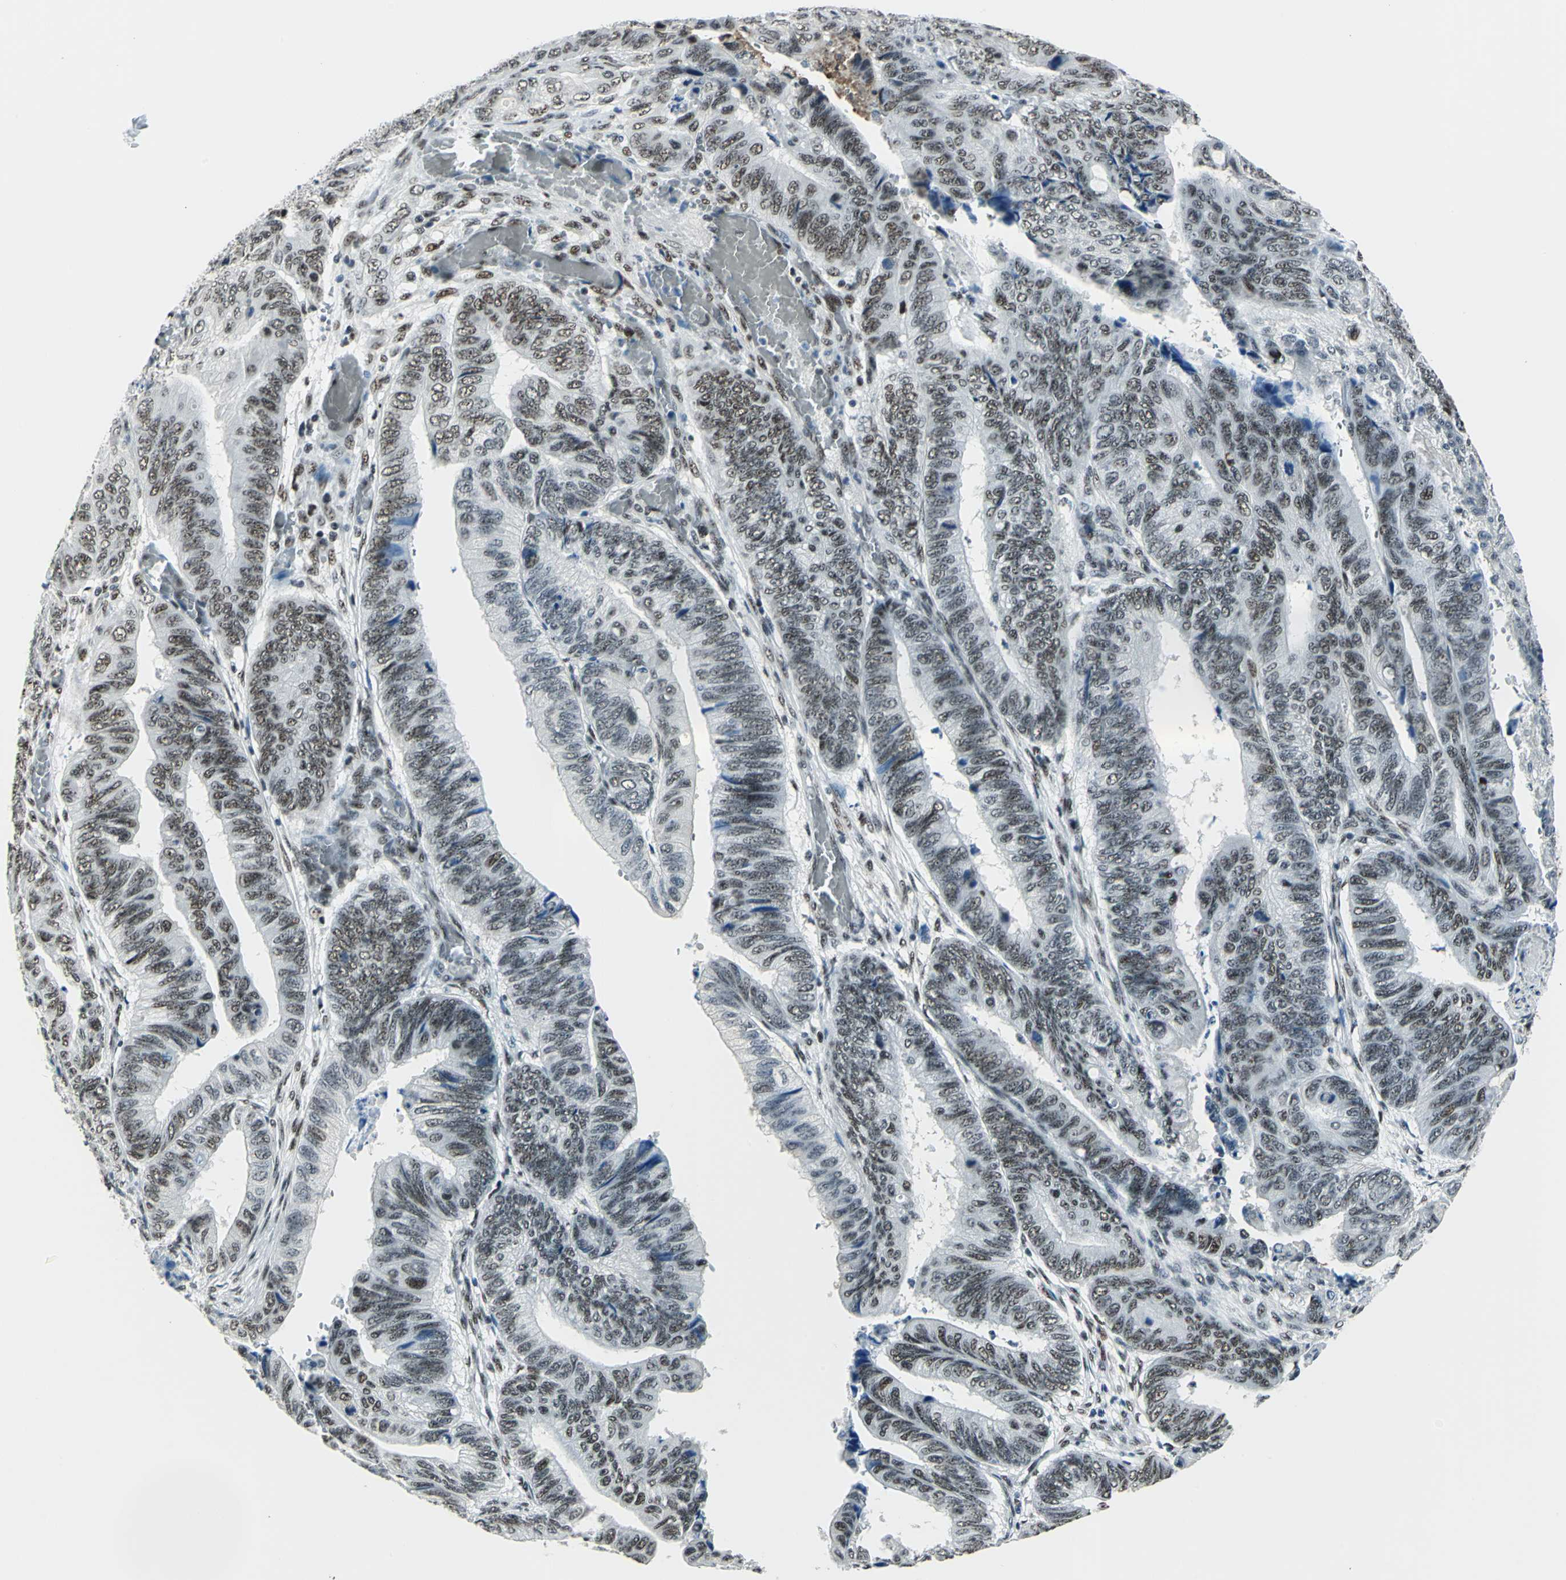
{"staining": {"intensity": "strong", "quantity": ">75%", "location": "cytoplasmic/membranous,nuclear"}, "tissue": "colorectal cancer", "cell_type": "Tumor cells", "image_type": "cancer", "snomed": [{"axis": "morphology", "description": "Normal tissue, NOS"}, {"axis": "morphology", "description": "Adenocarcinoma, NOS"}, {"axis": "topography", "description": "Rectum"}, {"axis": "topography", "description": "Peripheral nerve tissue"}], "caption": "Immunohistochemical staining of colorectal cancer (adenocarcinoma) demonstrates high levels of strong cytoplasmic/membranous and nuclear positivity in about >75% of tumor cells.", "gene": "KAT6B", "patient": {"sex": "male", "age": 92}}